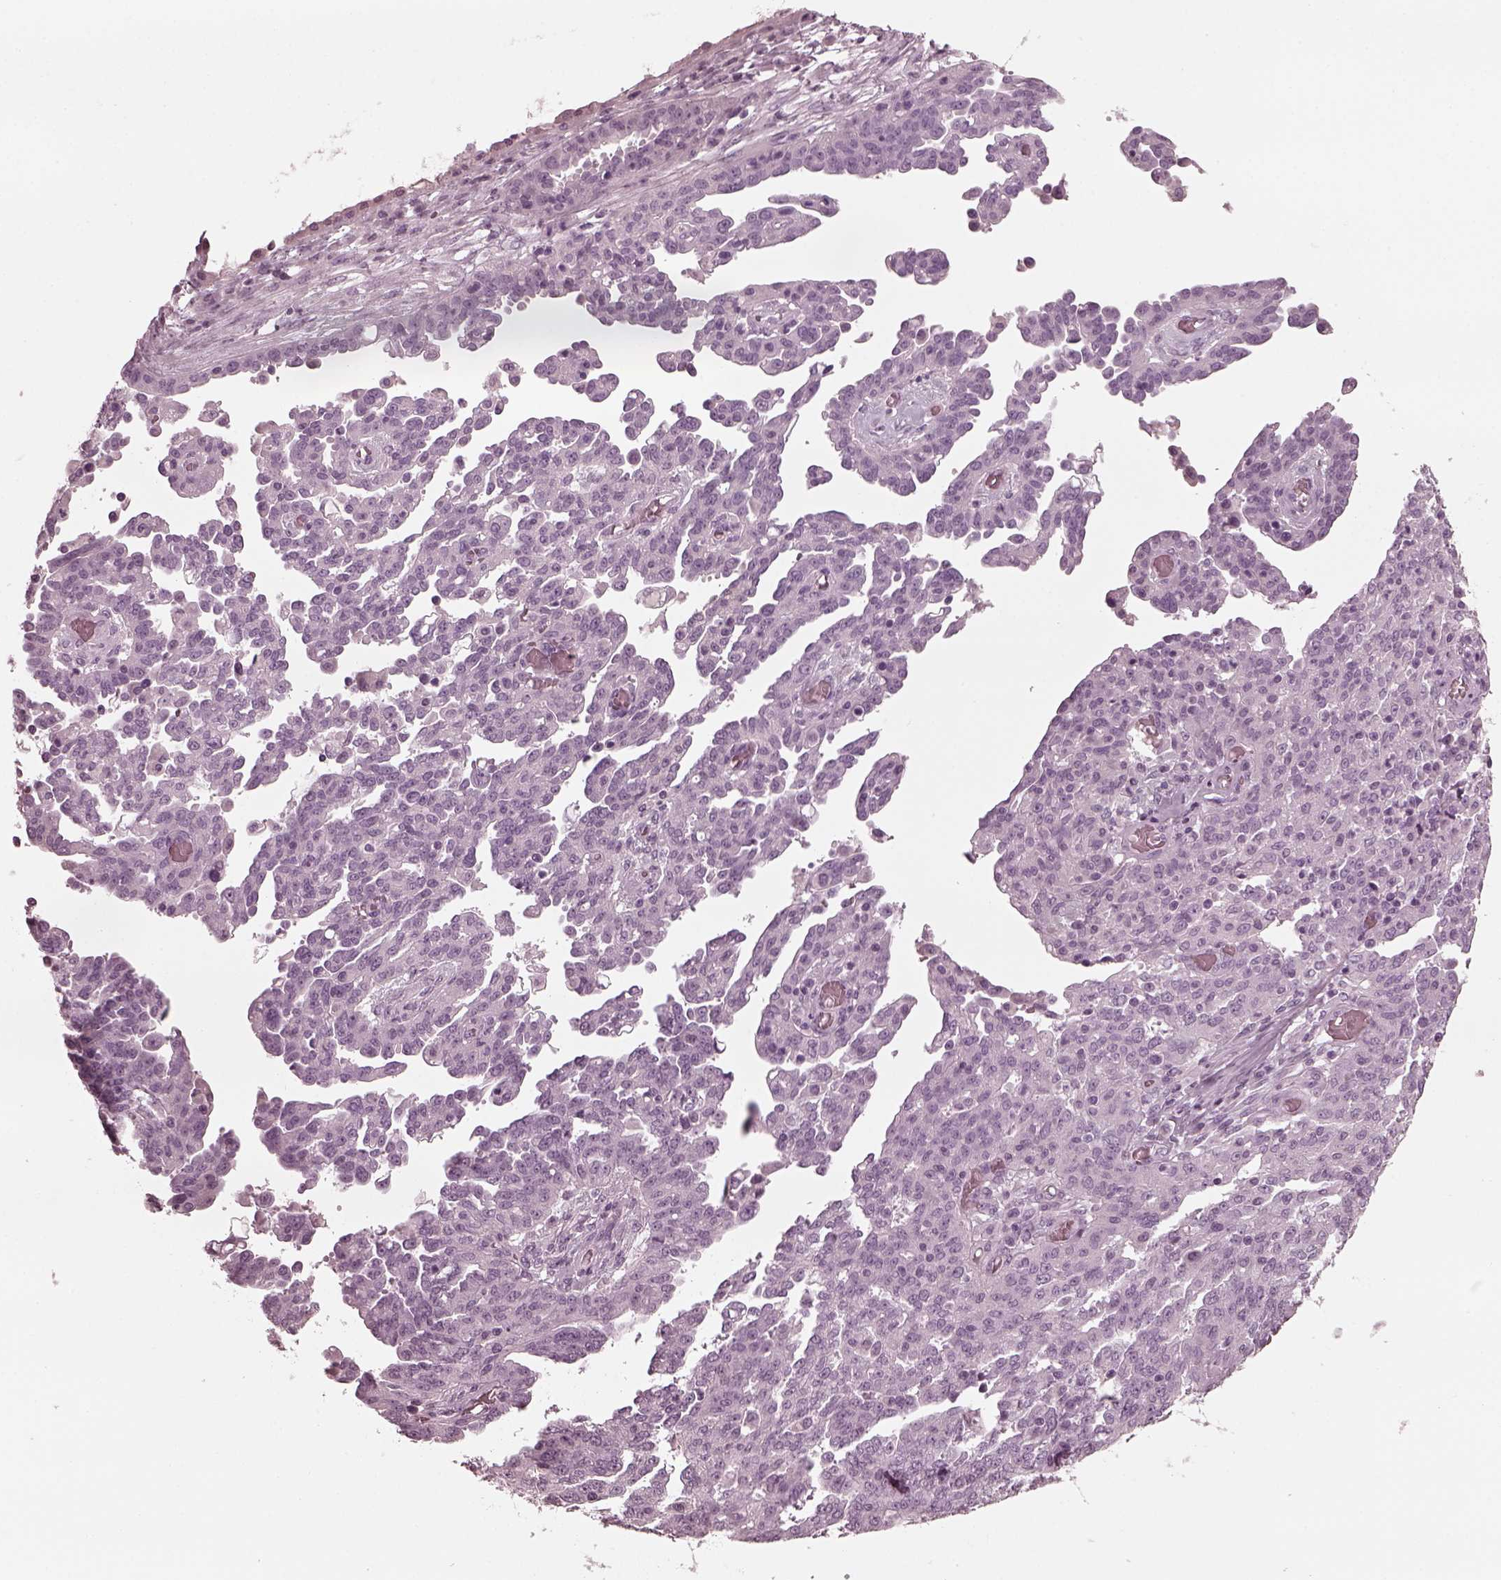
{"staining": {"intensity": "negative", "quantity": "none", "location": "none"}, "tissue": "ovarian cancer", "cell_type": "Tumor cells", "image_type": "cancer", "snomed": [{"axis": "morphology", "description": "Cystadenocarcinoma, serous, NOS"}, {"axis": "topography", "description": "Ovary"}], "caption": "The image exhibits no significant staining in tumor cells of ovarian cancer. (Immunohistochemistry, brightfield microscopy, high magnification).", "gene": "GRM6", "patient": {"sex": "female", "age": 67}}